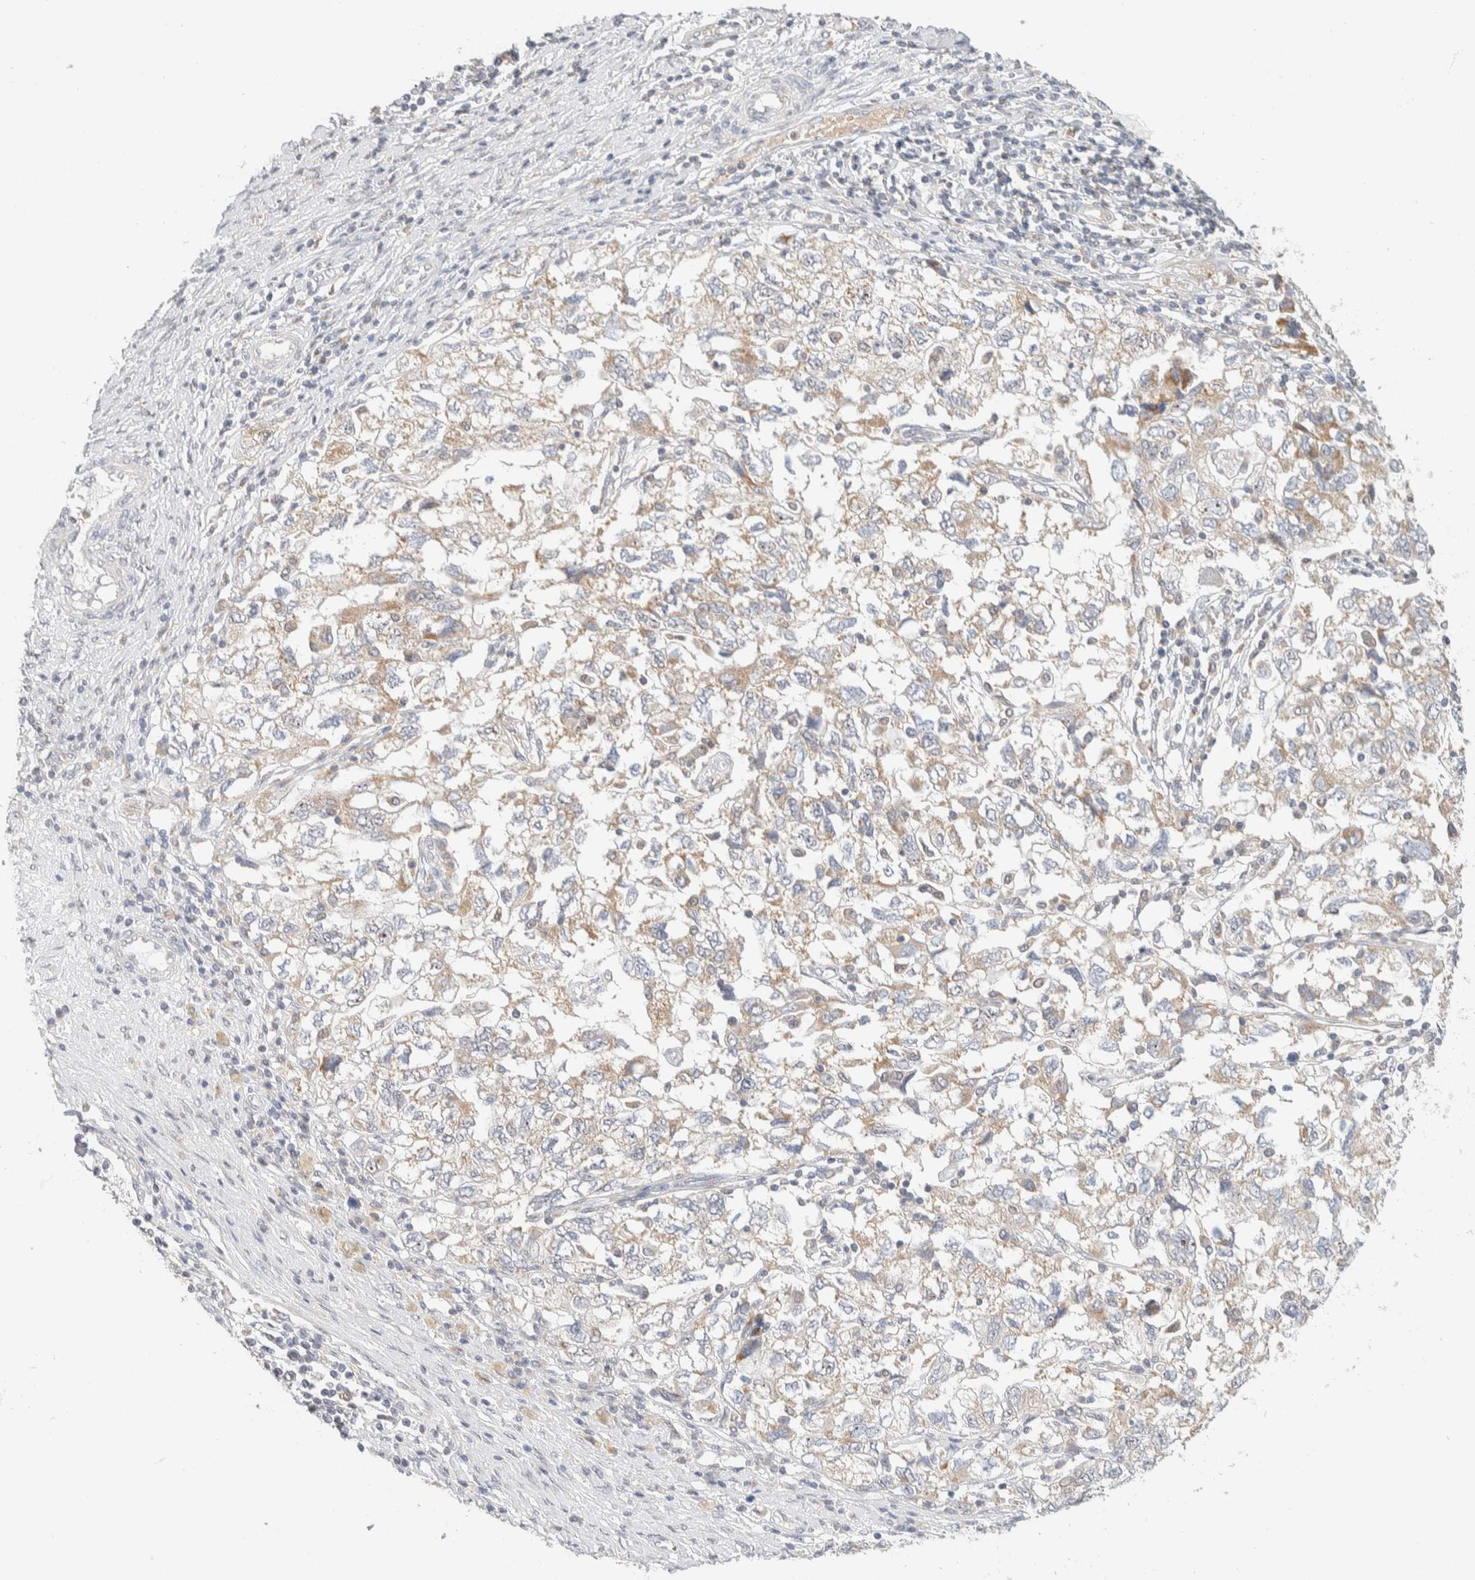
{"staining": {"intensity": "weak", "quantity": "25%-75%", "location": "cytoplasmic/membranous"}, "tissue": "ovarian cancer", "cell_type": "Tumor cells", "image_type": "cancer", "snomed": [{"axis": "morphology", "description": "Carcinoma, NOS"}, {"axis": "morphology", "description": "Cystadenocarcinoma, serous, NOS"}, {"axis": "topography", "description": "Ovary"}], "caption": "Immunohistochemical staining of serous cystadenocarcinoma (ovarian) exhibits low levels of weak cytoplasmic/membranous expression in about 25%-75% of tumor cells.", "gene": "HDHD3", "patient": {"sex": "female", "age": 69}}